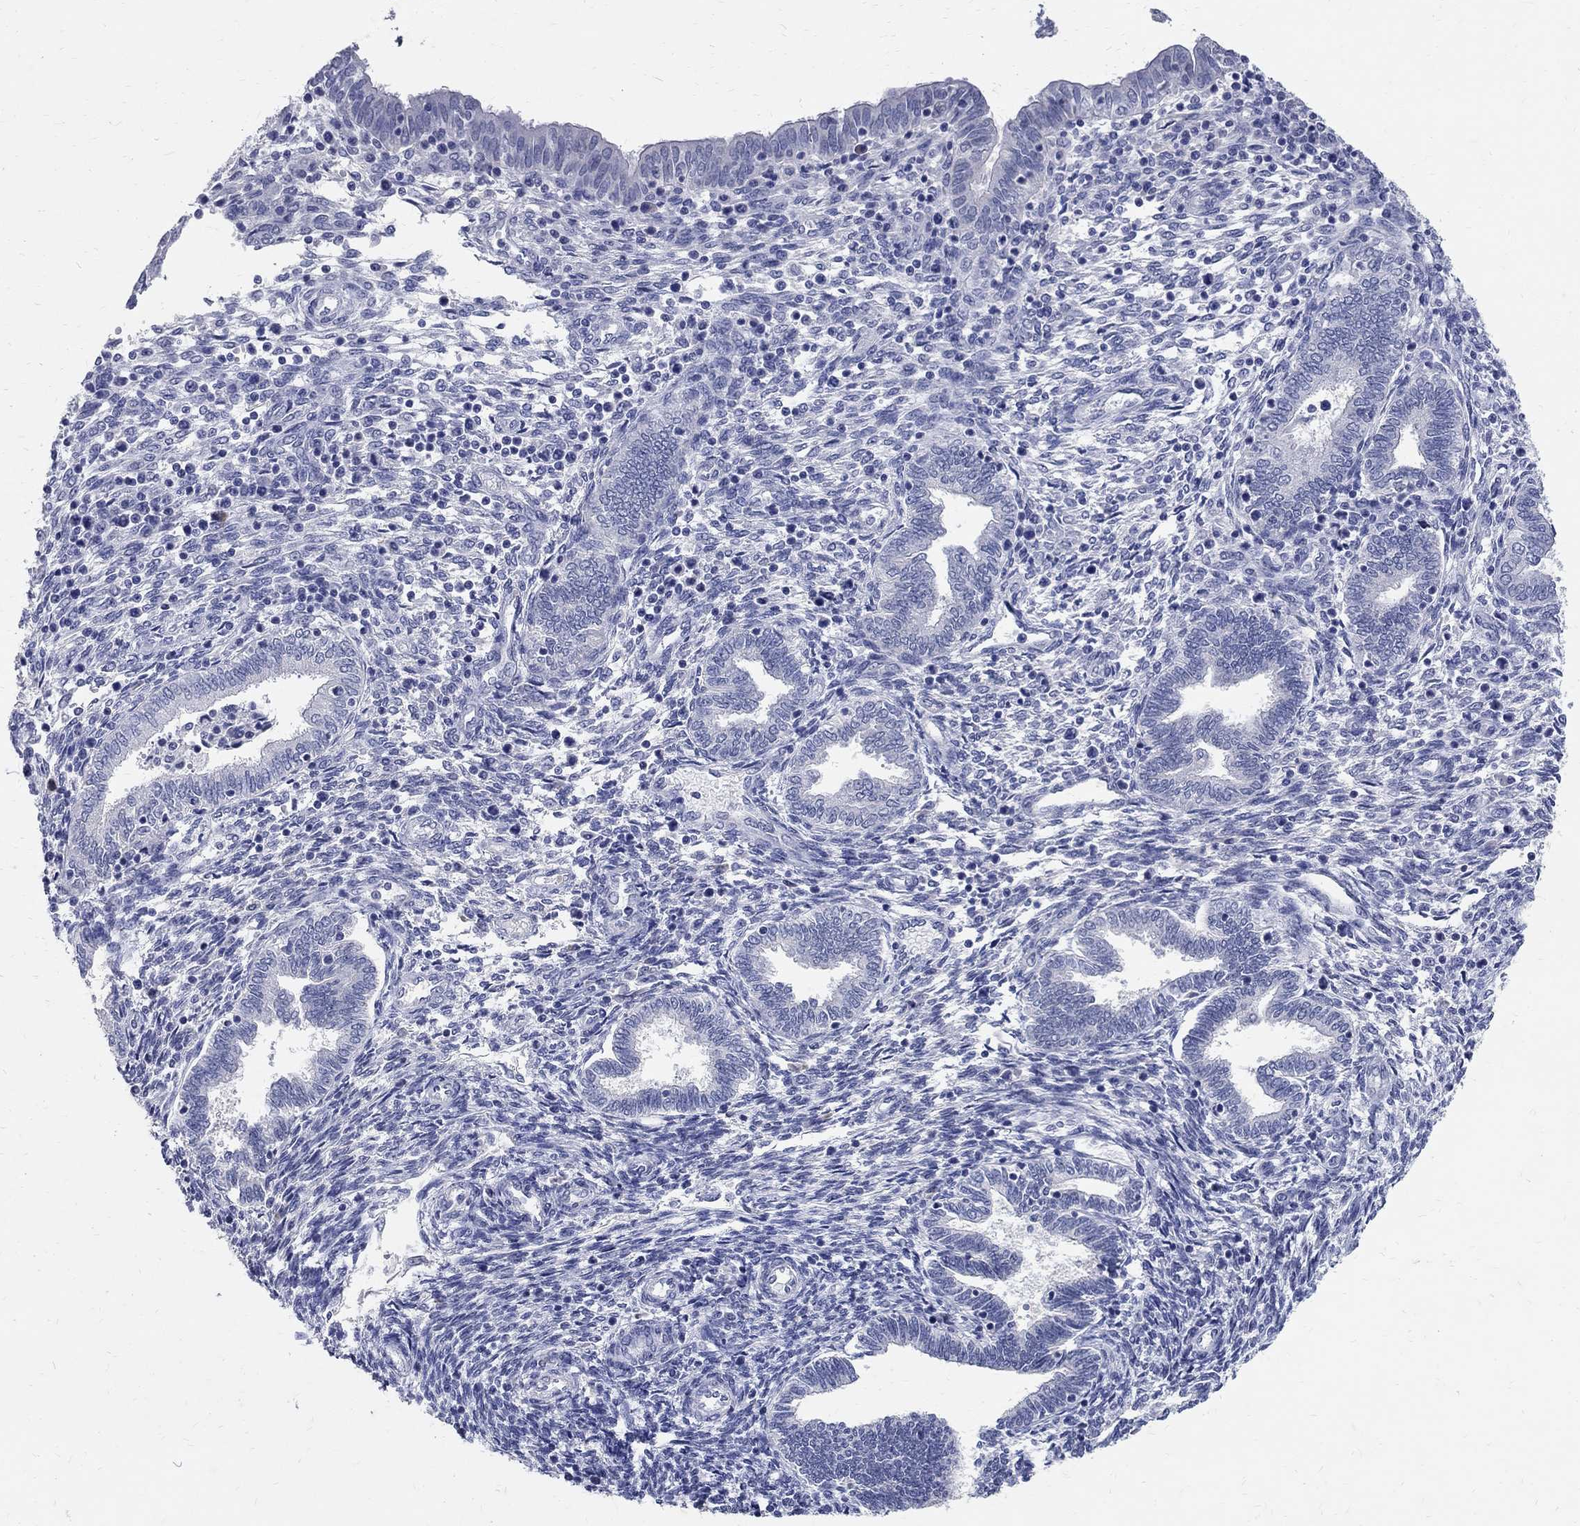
{"staining": {"intensity": "negative", "quantity": "none", "location": "none"}, "tissue": "endometrium", "cell_type": "Cells in endometrial stroma", "image_type": "normal", "snomed": [{"axis": "morphology", "description": "Normal tissue, NOS"}, {"axis": "topography", "description": "Endometrium"}], "caption": "An immunohistochemistry (IHC) histopathology image of normal endometrium is shown. There is no staining in cells in endometrial stroma of endometrium. The staining was performed using DAB (3,3'-diaminobenzidine) to visualize the protein expression in brown, while the nuclei were stained in blue with hematoxylin (Magnification: 20x).", "gene": "SOX2", "patient": {"sex": "female", "age": 42}}